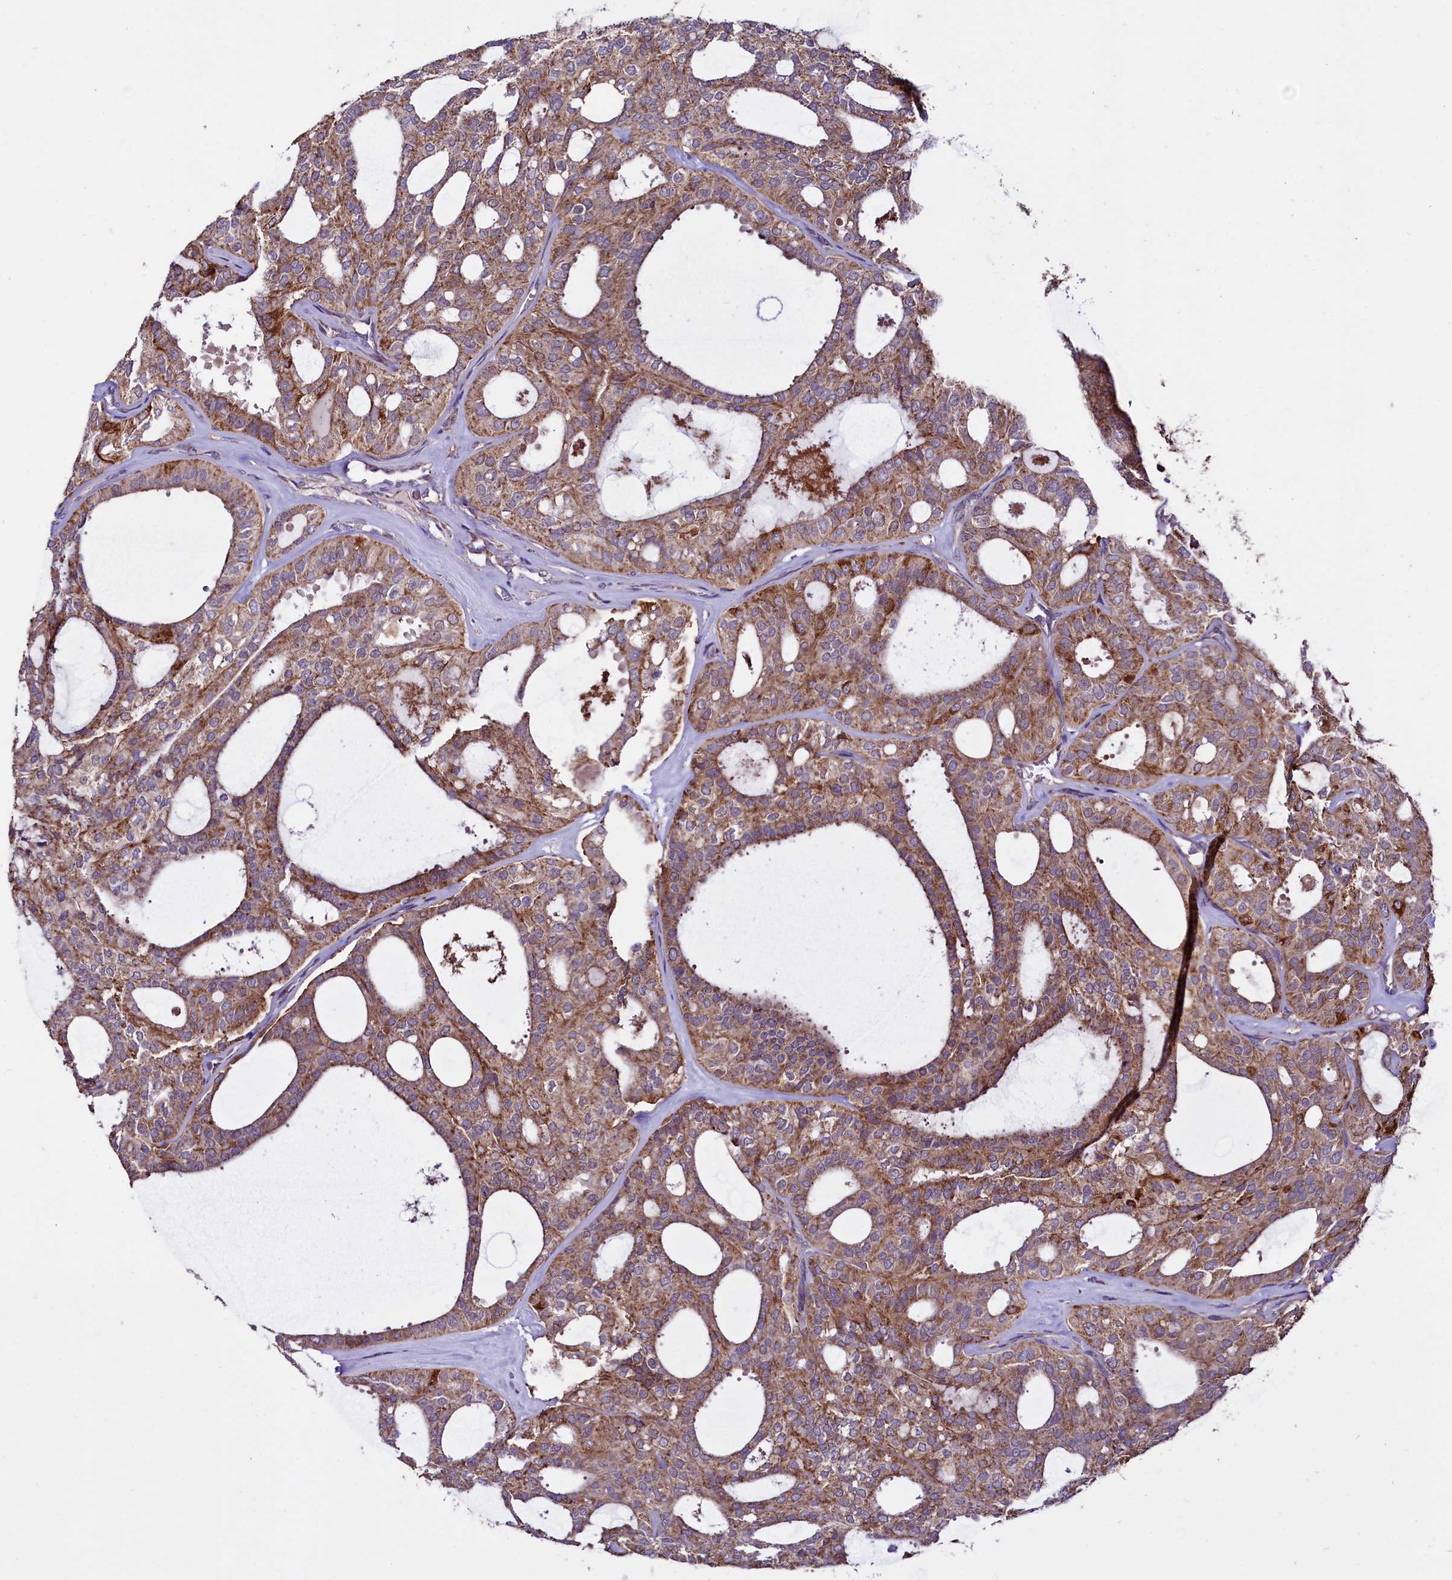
{"staining": {"intensity": "moderate", "quantity": ">75%", "location": "cytoplasmic/membranous"}, "tissue": "thyroid cancer", "cell_type": "Tumor cells", "image_type": "cancer", "snomed": [{"axis": "morphology", "description": "Follicular adenoma carcinoma, NOS"}, {"axis": "topography", "description": "Thyroid gland"}], "caption": "This photomicrograph shows immunohistochemistry staining of thyroid cancer (follicular adenoma carcinoma), with medium moderate cytoplasmic/membranous positivity in about >75% of tumor cells.", "gene": "STARD5", "patient": {"sex": "male", "age": 75}}